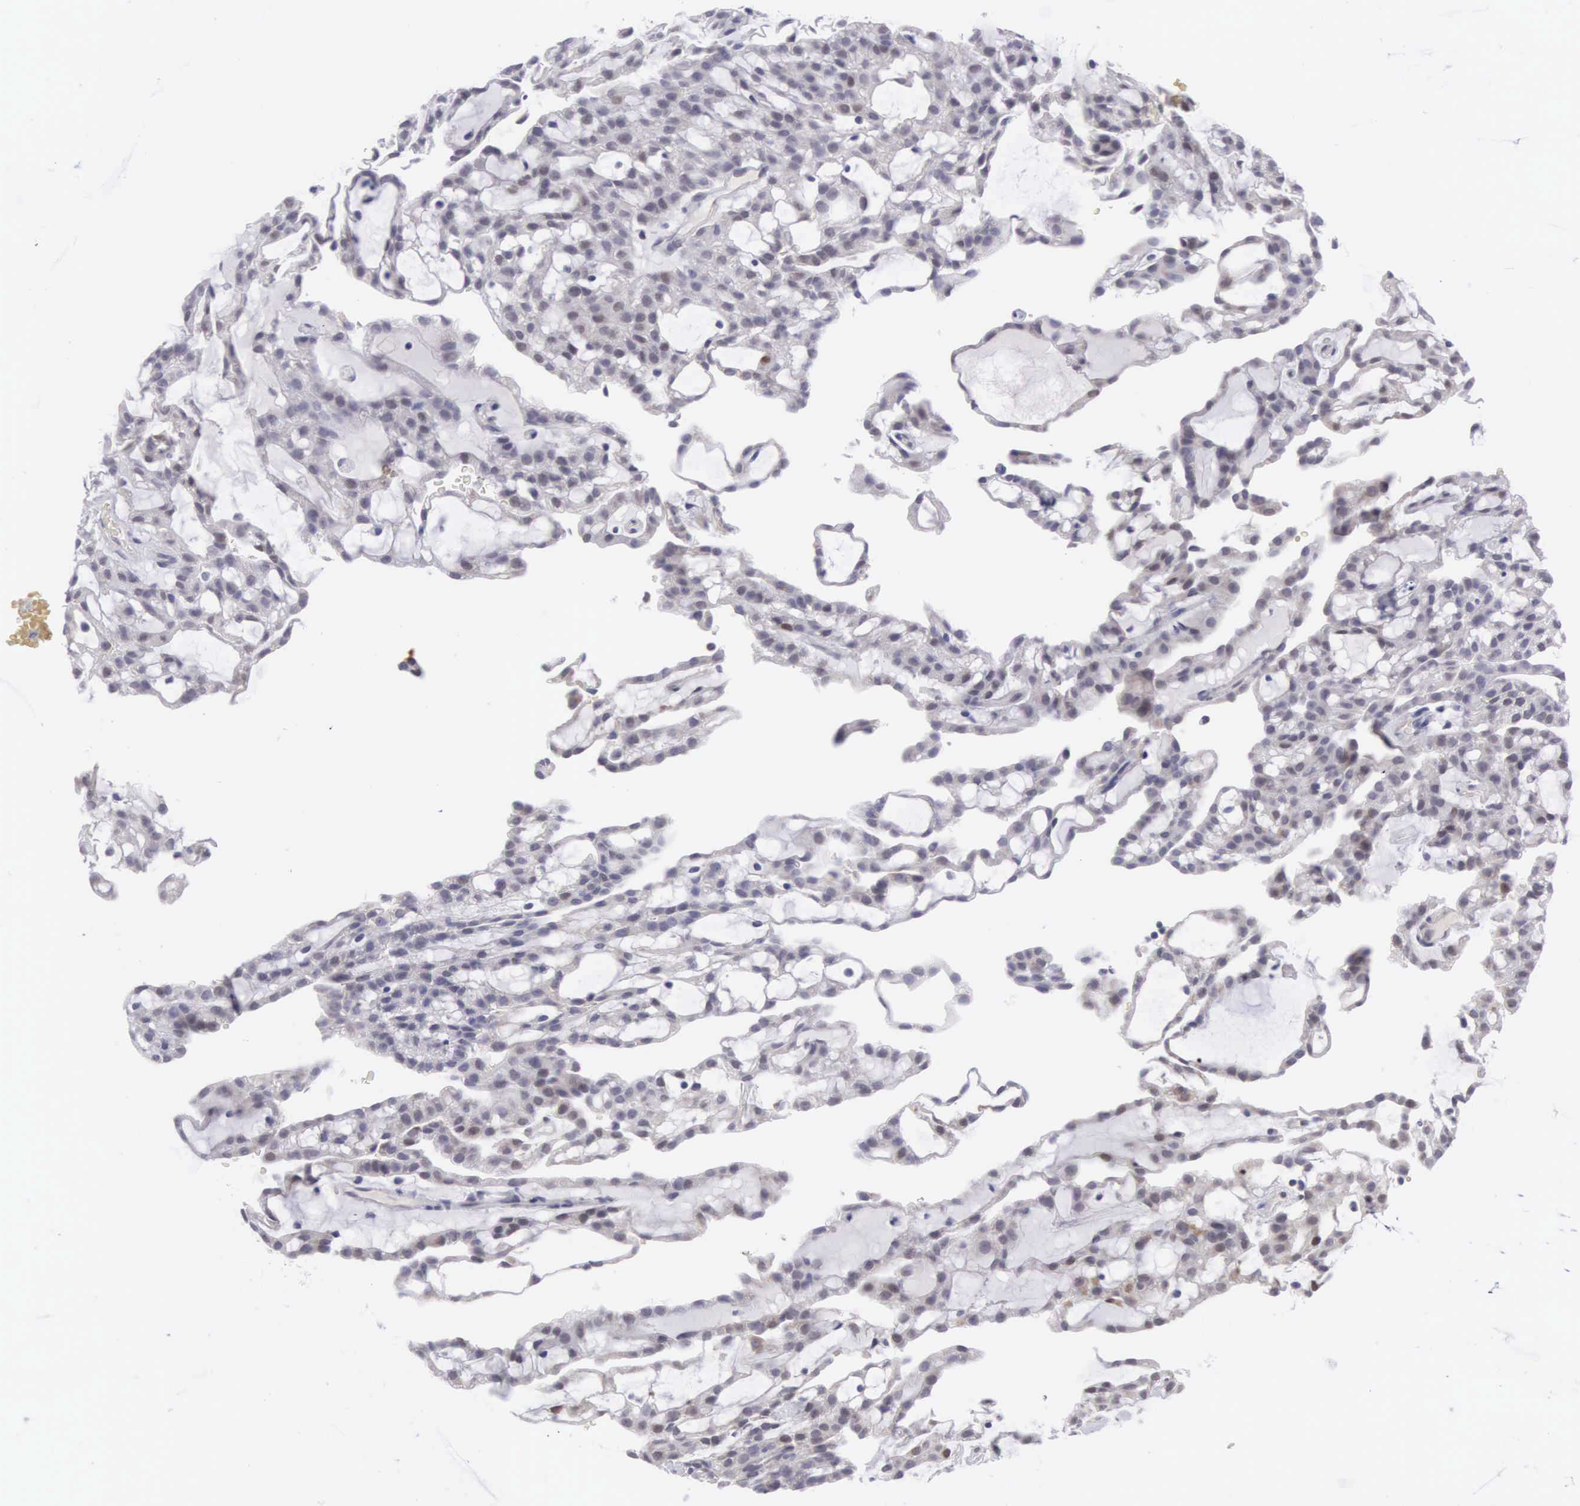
{"staining": {"intensity": "negative", "quantity": "none", "location": "none"}, "tissue": "renal cancer", "cell_type": "Tumor cells", "image_type": "cancer", "snomed": [{"axis": "morphology", "description": "Adenocarcinoma, NOS"}, {"axis": "topography", "description": "Kidney"}], "caption": "A histopathology image of renal adenocarcinoma stained for a protein demonstrates no brown staining in tumor cells. The staining is performed using DAB (3,3'-diaminobenzidine) brown chromogen with nuclei counter-stained in using hematoxylin.", "gene": "SOX11", "patient": {"sex": "male", "age": 63}}